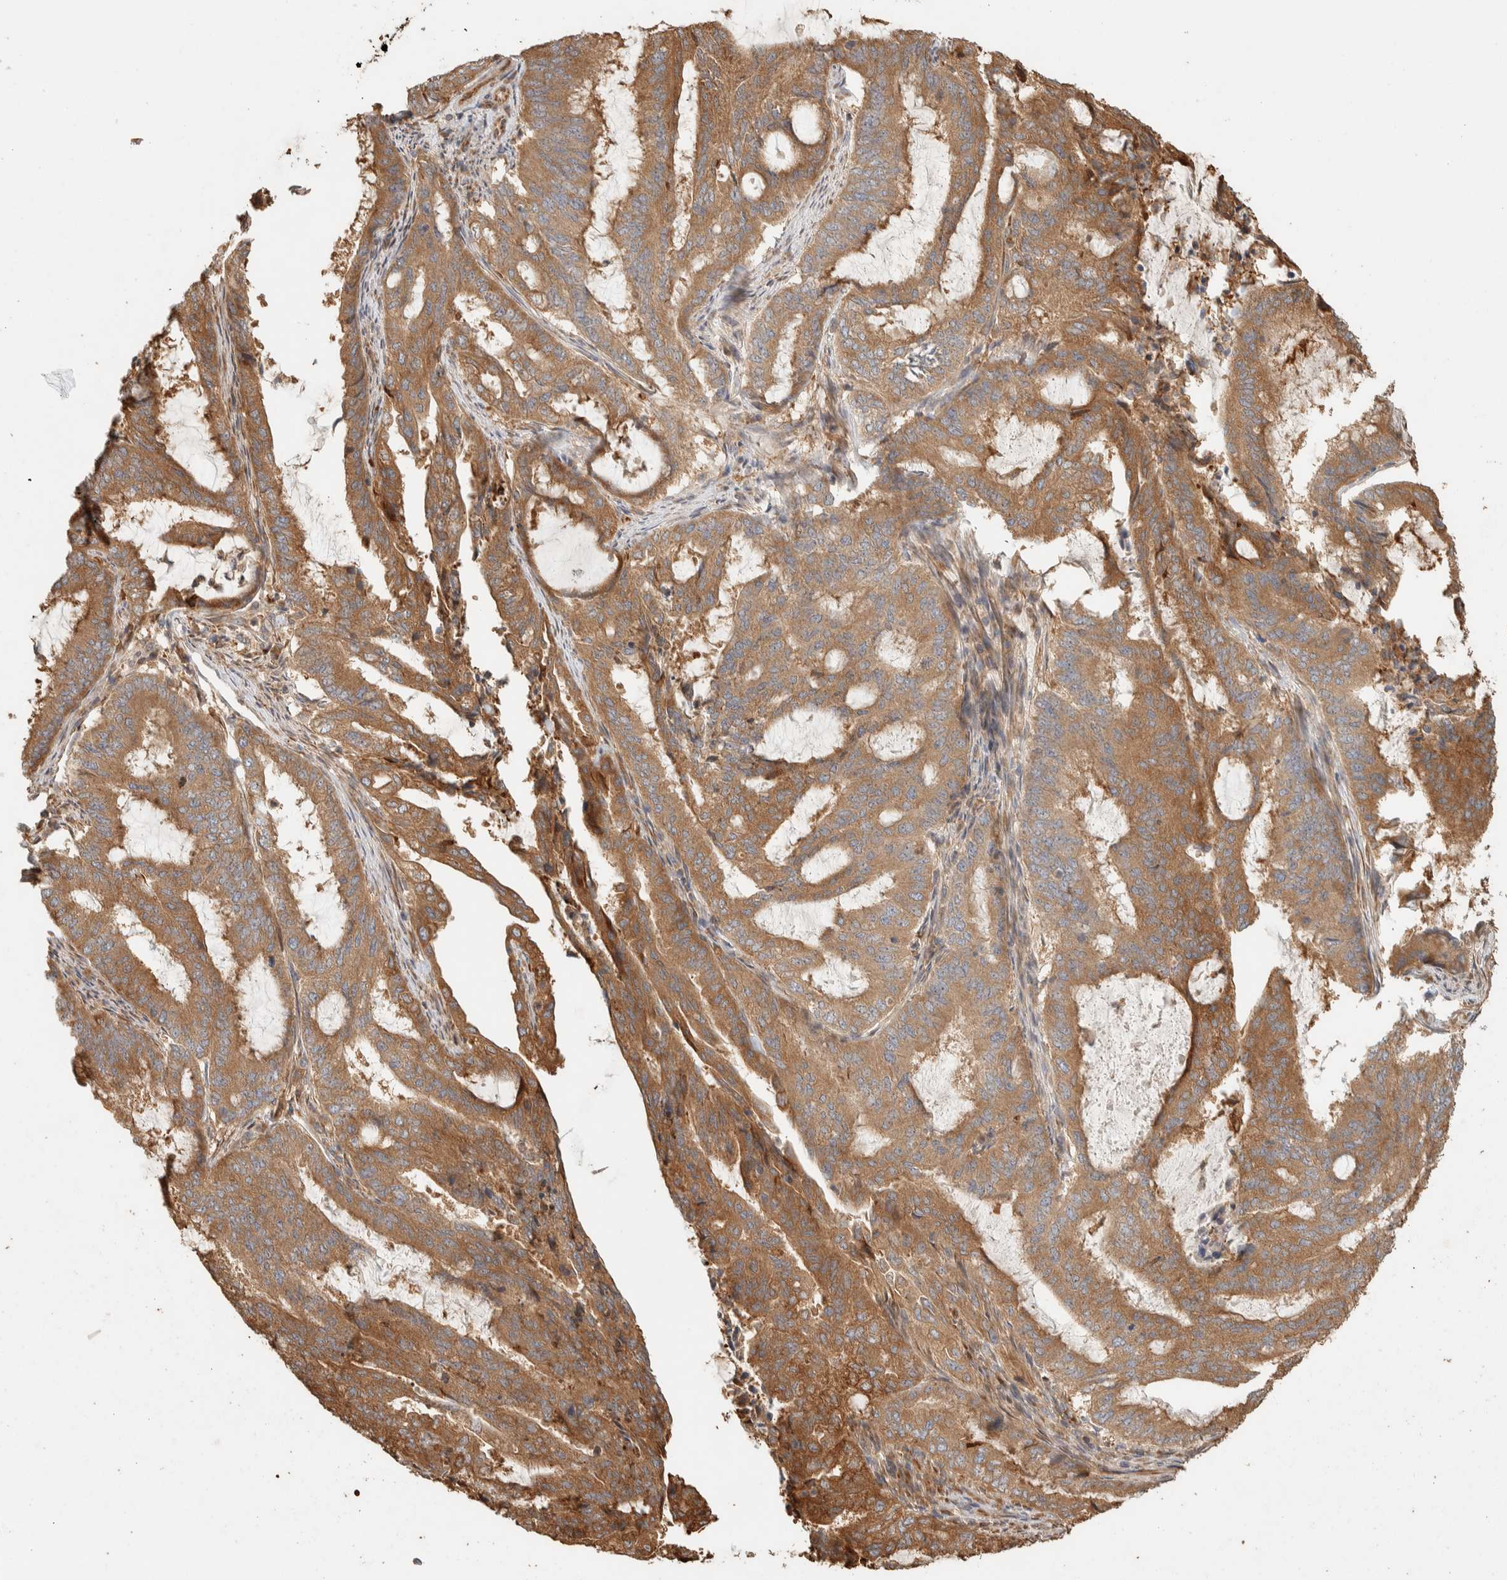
{"staining": {"intensity": "moderate", "quantity": ">75%", "location": "cytoplasmic/membranous"}, "tissue": "endometrial cancer", "cell_type": "Tumor cells", "image_type": "cancer", "snomed": [{"axis": "morphology", "description": "Adenocarcinoma, NOS"}, {"axis": "topography", "description": "Endometrium"}], "caption": "Adenocarcinoma (endometrial) stained for a protein shows moderate cytoplasmic/membranous positivity in tumor cells.", "gene": "EXOC7", "patient": {"sex": "female", "age": 51}}